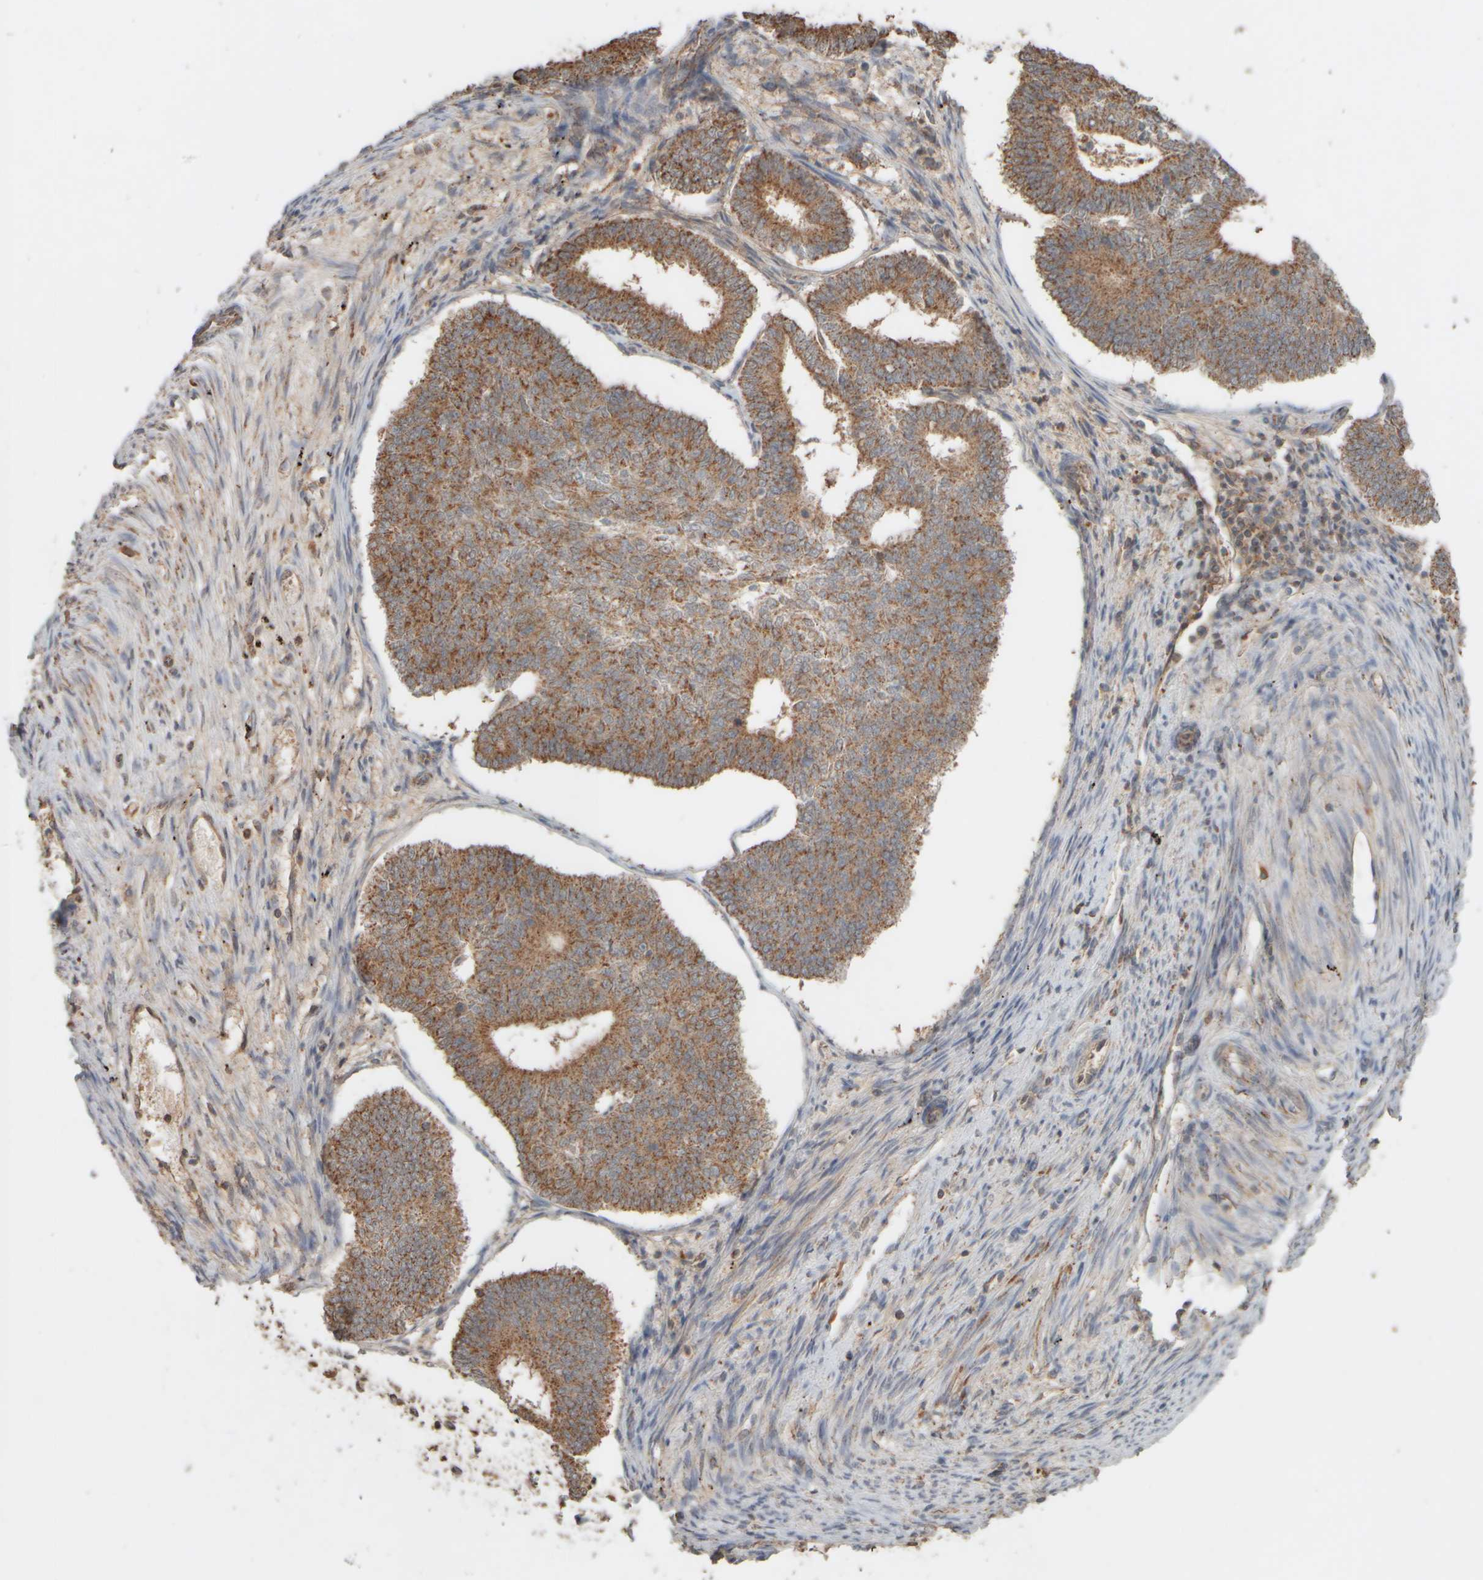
{"staining": {"intensity": "moderate", "quantity": ">75%", "location": "cytoplasmic/membranous"}, "tissue": "endometrial cancer", "cell_type": "Tumor cells", "image_type": "cancer", "snomed": [{"axis": "morphology", "description": "Adenocarcinoma, NOS"}, {"axis": "topography", "description": "Endometrium"}], "caption": "Protein expression analysis of human endometrial adenocarcinoma reveals moderate cytoplasmic/membranous positivity in about >75% of tumor cells.", "gene": "EIF2B3", "patient": {"sex": "female", "age": 70}}